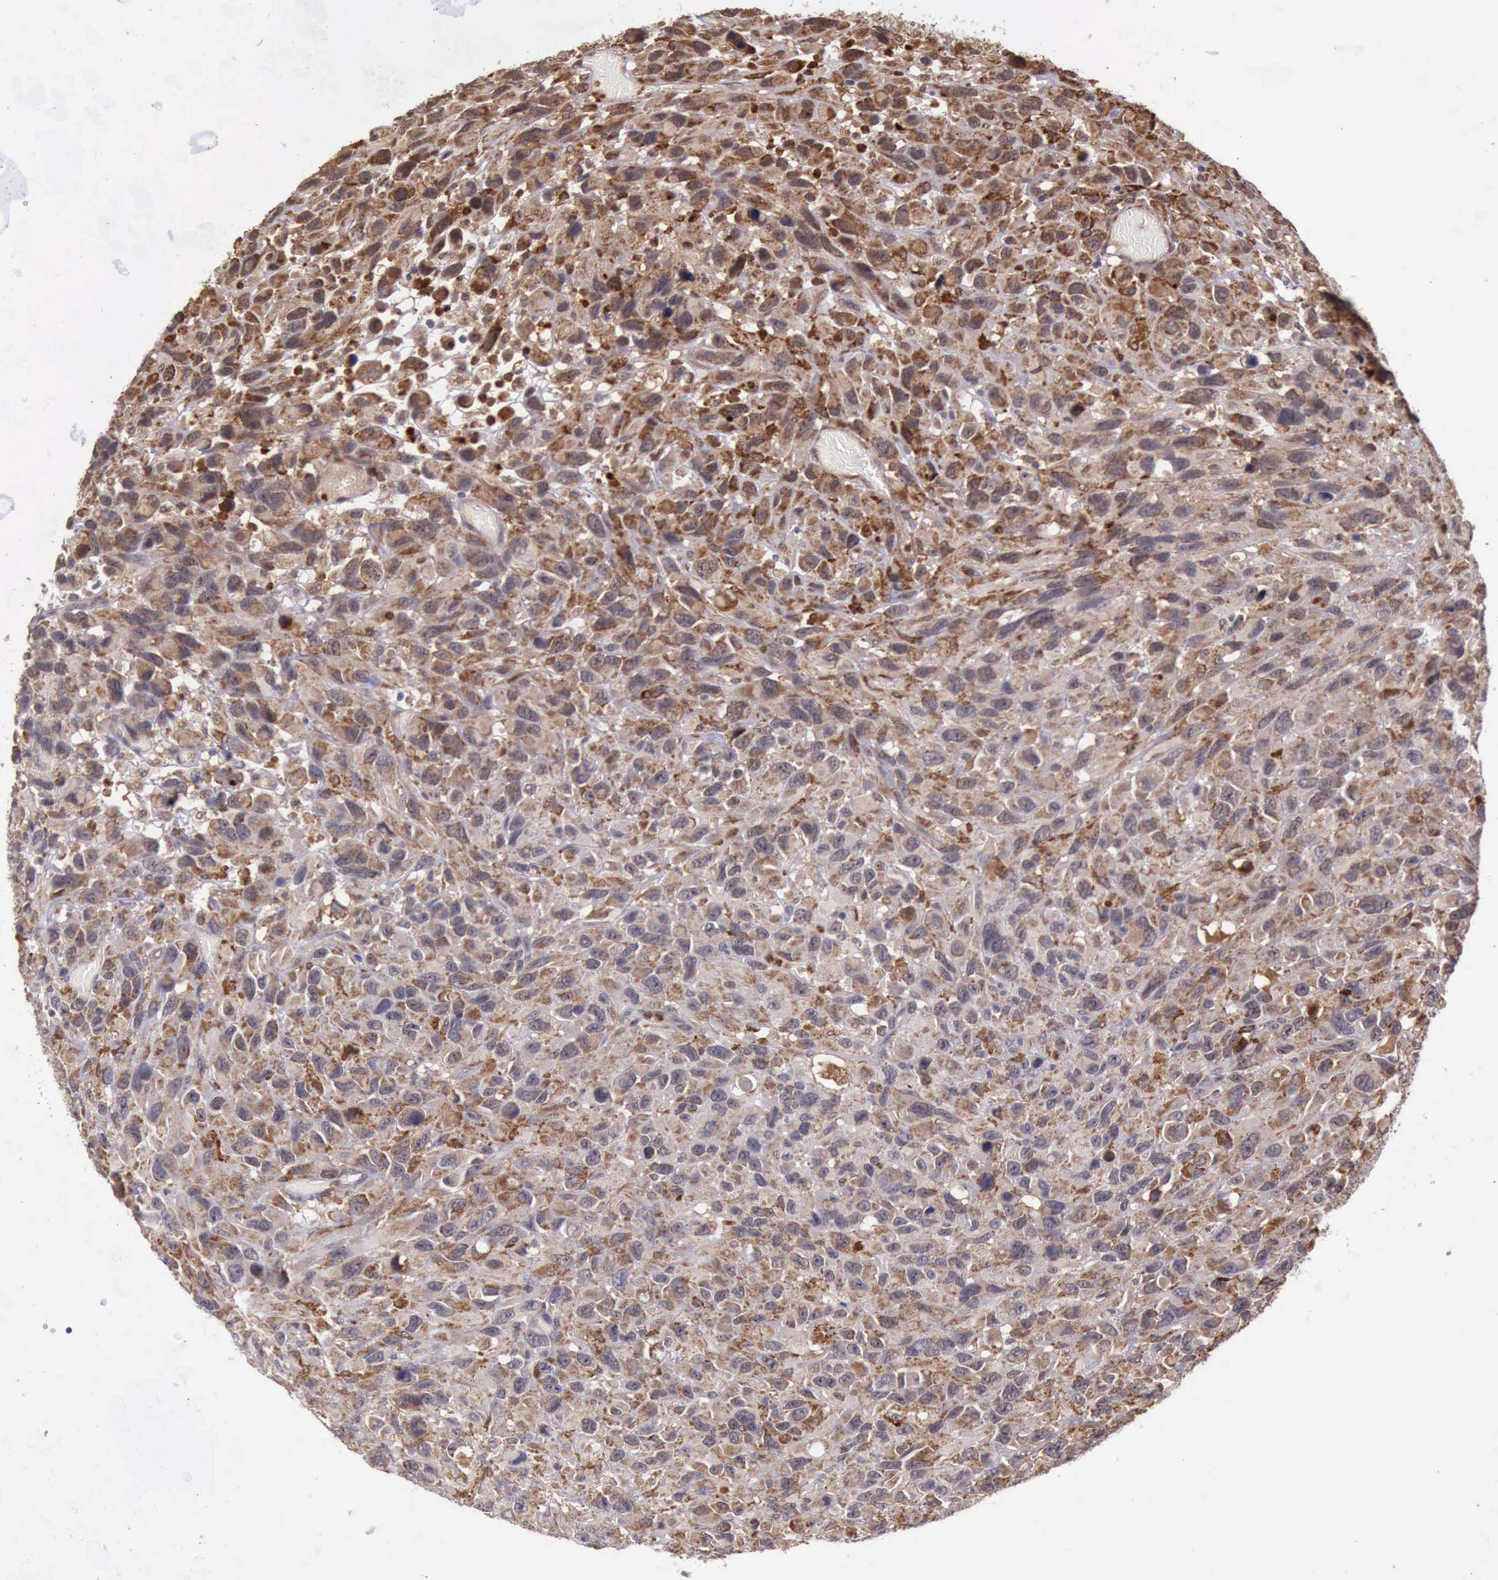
{"staining": {"intensity": "strong", "quantity": ">75%", "location": "cytoplasmic/membranous"}, "tissue": "renal cancer", "cell_type": "Tumor cells", "image_type": "cancer", "snomed": [{"axis": "morphology", "description": "Adenocarcinoma, NOS"}, {"axis": "topography", "description": "Kidney"}], "caption": "Human renal cancer (adenocarcinoma) stained with a brown dye displays strong cytoplasmic/membranous positive staining in about >75% of tumor cells.", "gene": "ARMCX3", "patient": {"sex": "male", "age": 79}}